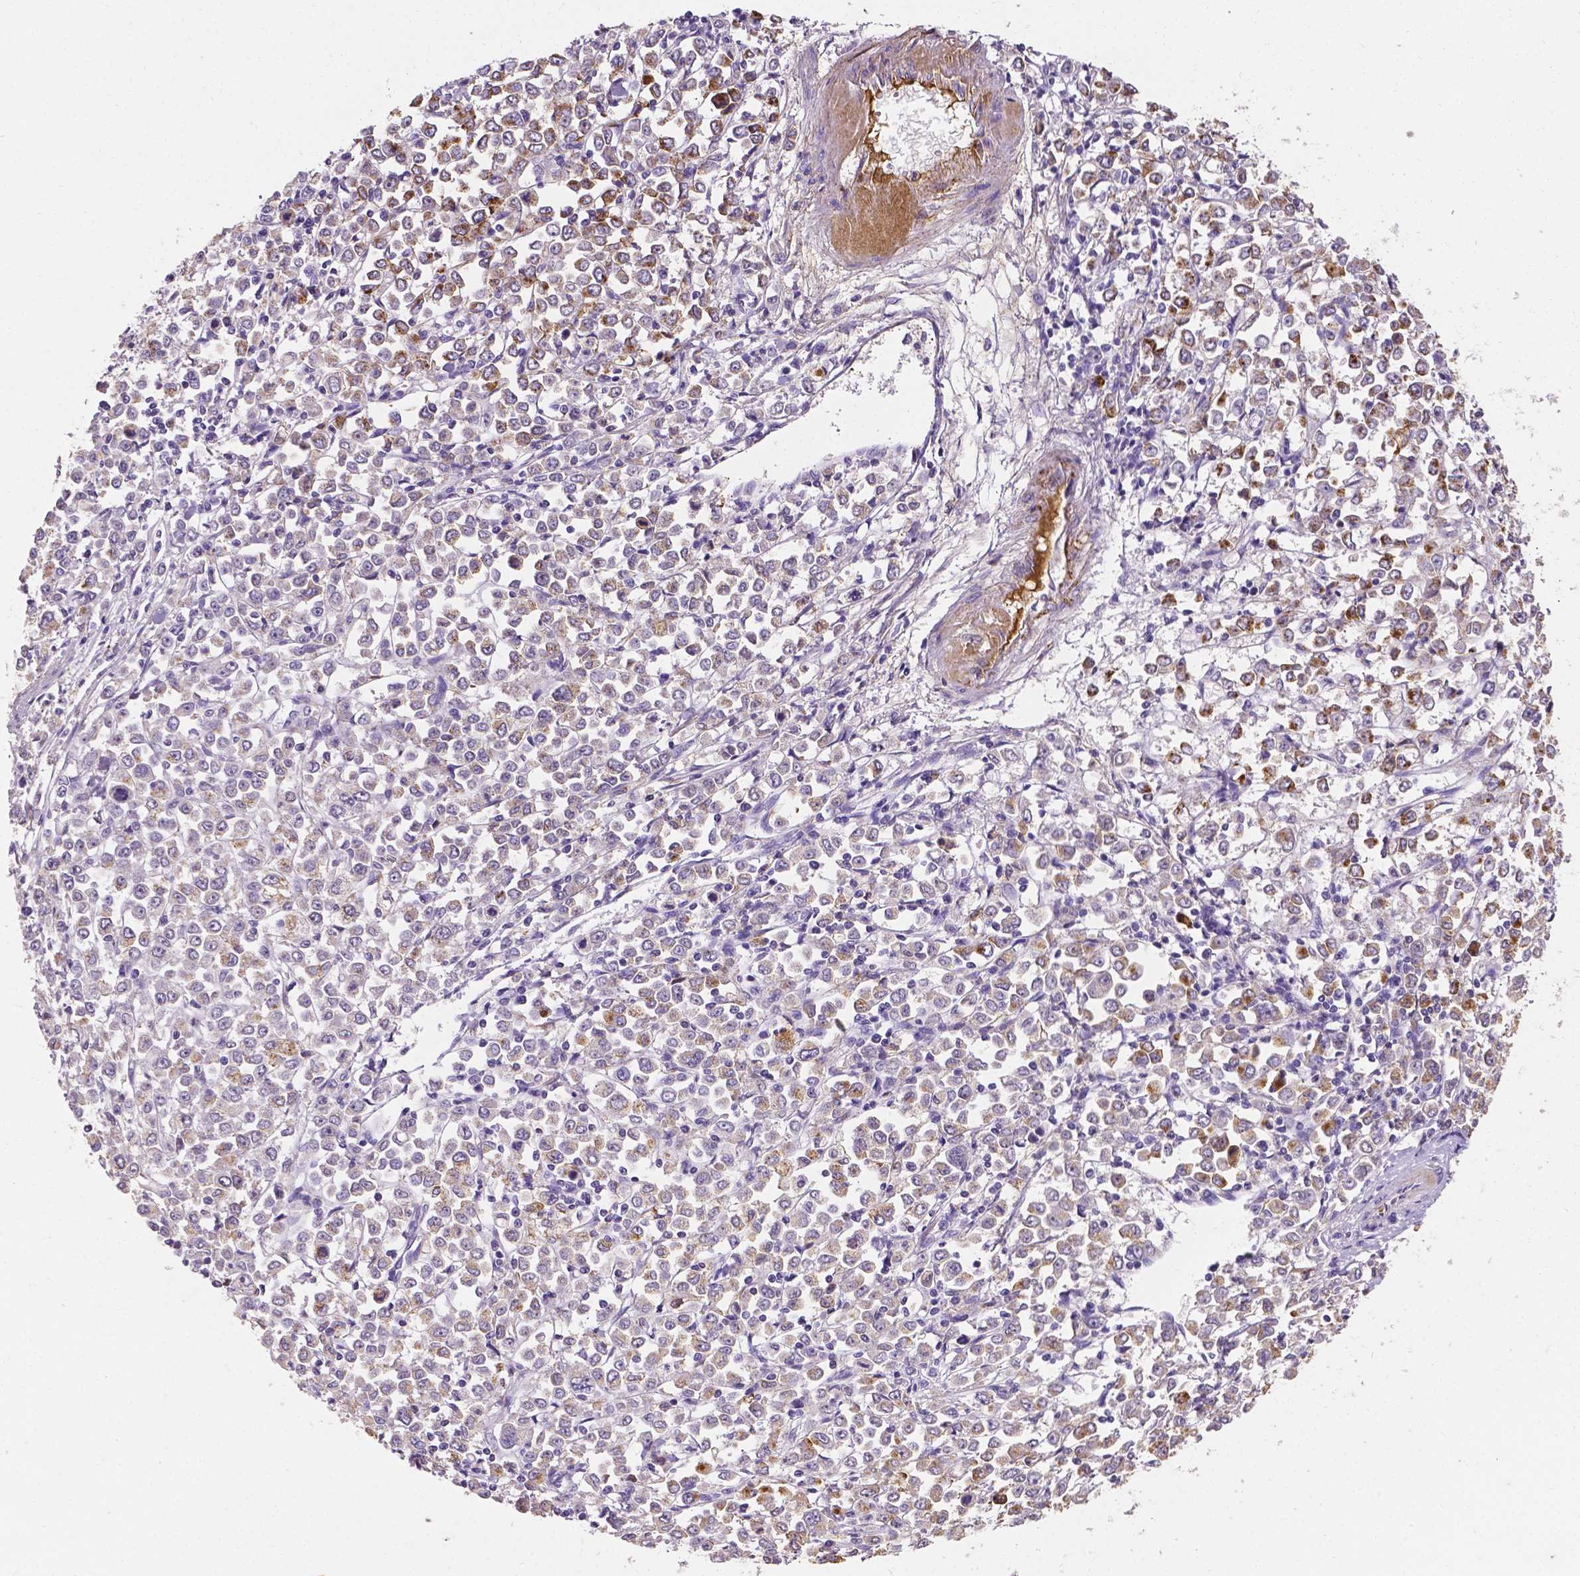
{"staining": {"intensity": "weak", "quantity": "25%-75%", "location": "cytoplasmic/membranous"}, "tissue": "stomach cancer", "cell_type": "Tumor cells", "image_type": "cancer", "snomed": [{"axis": "morphology", "description": "Adenocarcinoma, NOS"}, {"axis": "topography", "description": "Stomach, upper"}], "caption": "A brown stain shows weak cytoplasmic/membranous positivity of a protein in human stomach adenocarcinoma tumor cells.", "gene": "APOE", "patient": {"sex": "male", "age": 70}}